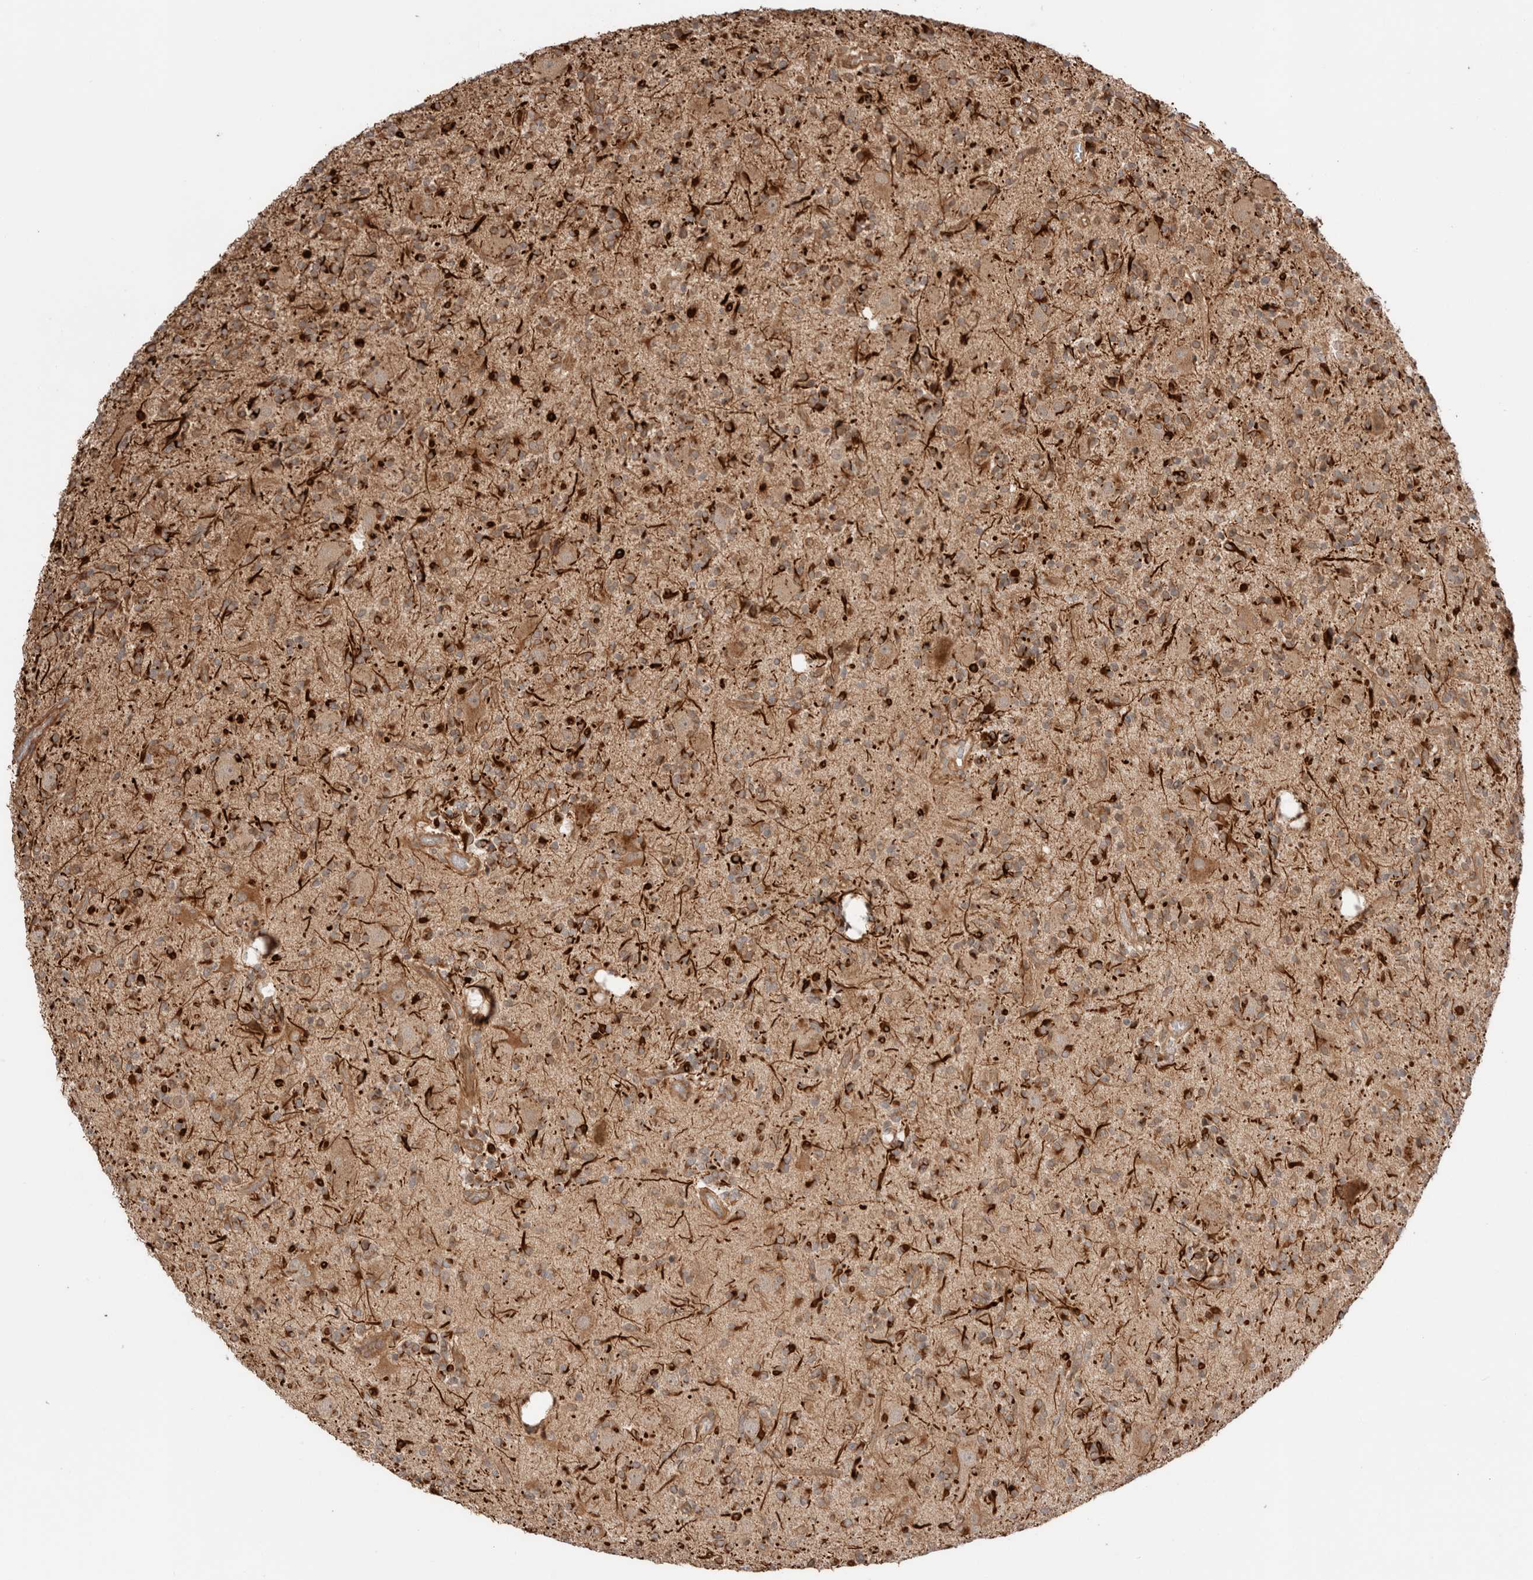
{"staining": {"intensity": "moderate", "quantity": ">75%", "location": "cytoplasmic/membranous"}, "tissue": "glioma", "cell_type": "Tumor cells", "image_type": "cancer", "snomed": [{"axis": "morphology", "description": "Glioma, malignant, High grade"}, {"axis": "topography", "description": "Brain"}], "caption": "This image shows immunohistochemistry staining of malignant glioma (high-grade), with medium moderate cytoplasmic/membranous positivity in approximately >75% of tumor cells.", "gene": "ZNF649", "patient": {"sex": "male", "age": 34}}